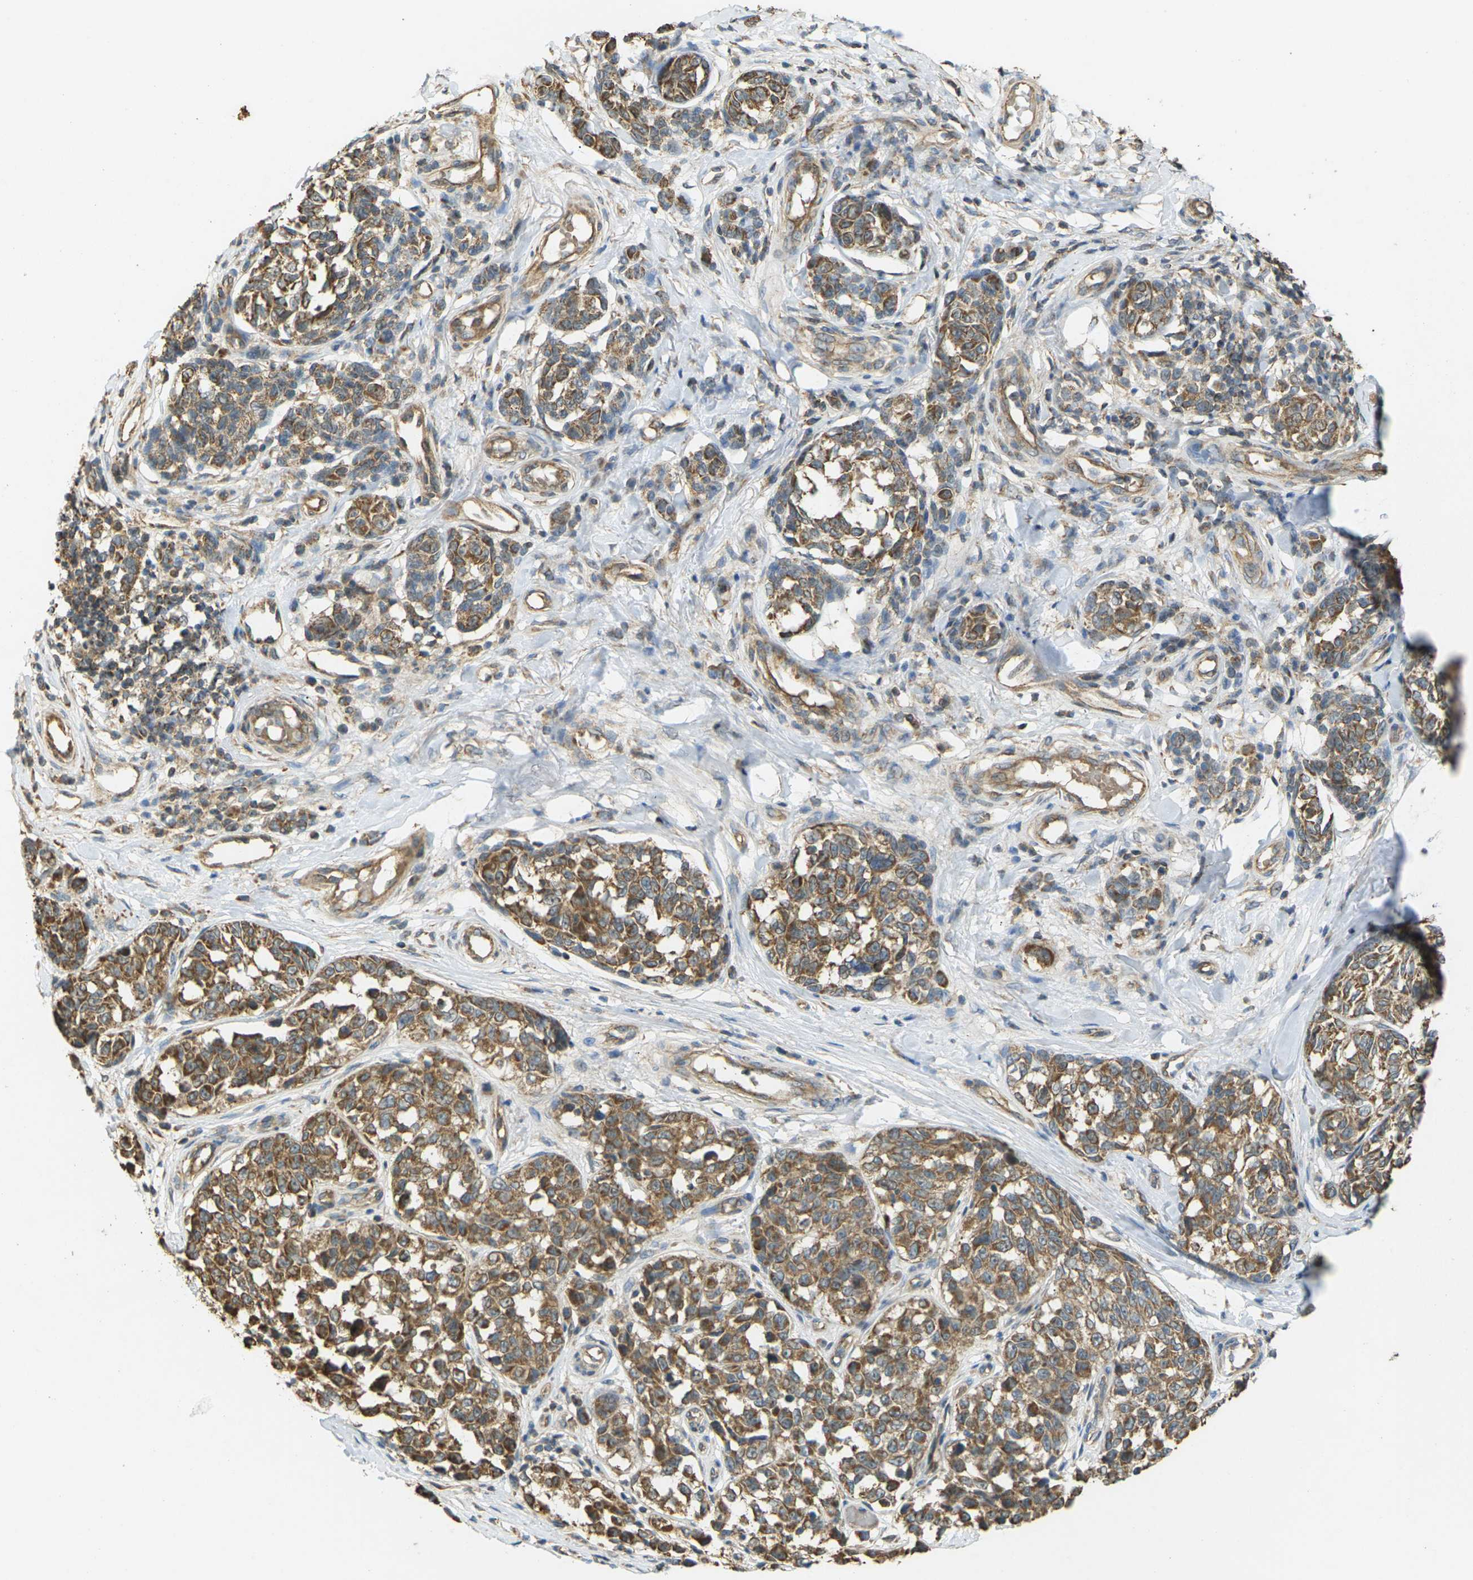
{"staining": {"intensity": "moderate", "quantity": ">75%", "location": "cytoplasmic/membranous"}, "tissue": "melanoma", "cell_type": "Tumor cells", "image_type": "cancer", "snomed": [{"axis": "morphology", "description": "Malignant melanoma, NOS"}, {"axis": "topography", "description": "Skin"}], "caption": "Immunohistochemistry (DAB (3,3'-diaminobenzidine)) staining of human malignant melanoma demonstrates moderate cytoplasmic/membranous protein expression in about >75% of tumor cells.", "gene": "KSR1", "patient": {"sex": "female", "age": 64}}